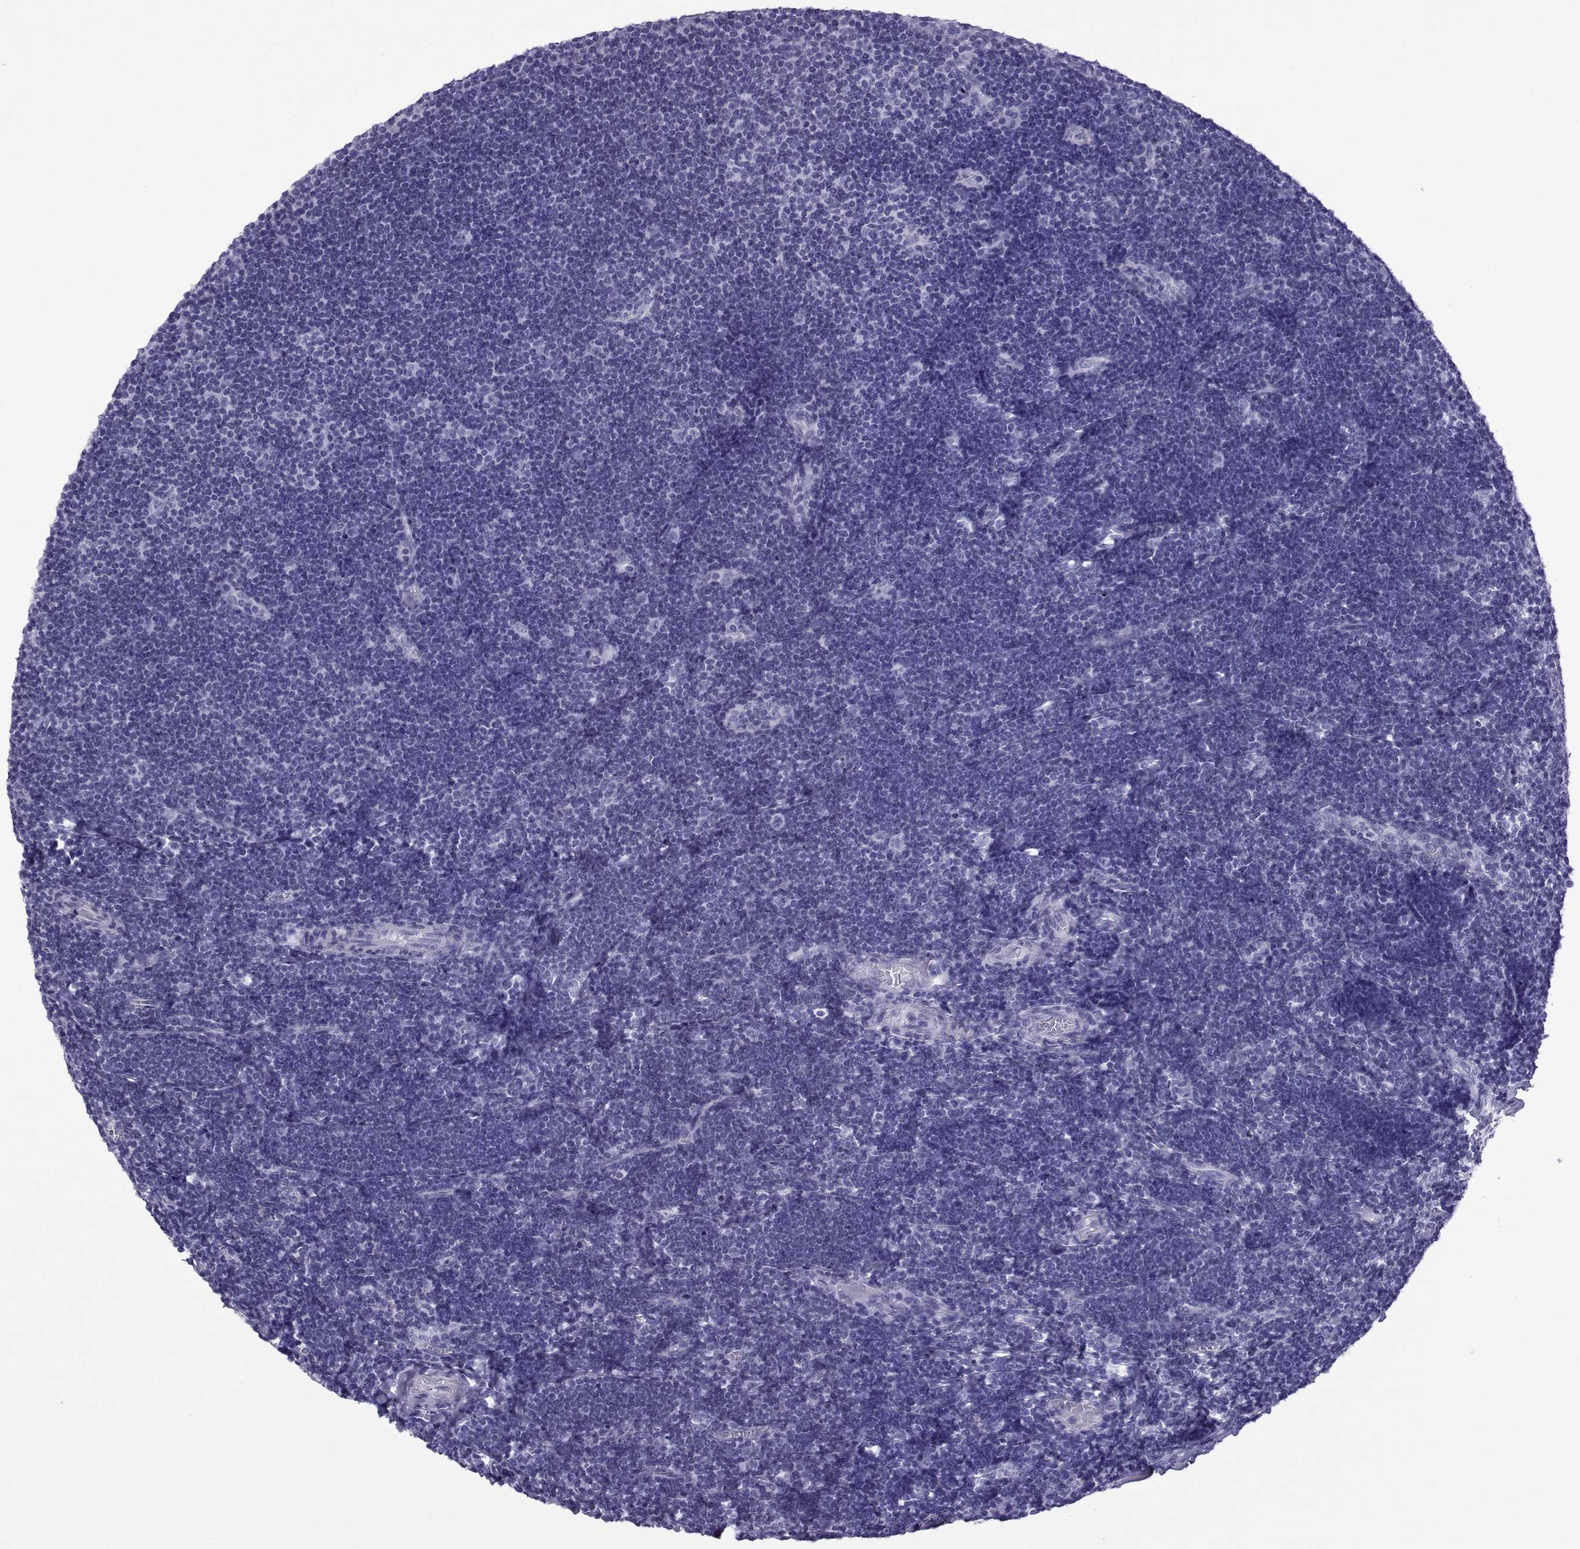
{"staining": {"intensity": "negative", "quantity": "none", "location": "none"}, "tissue": "tonsil", "cell_type": "Germinal center cells", "image_type": "normal", "snomed": [{"axis": "morphology", "description": "Normal tissue, NOS"}, {"axis": "topography", "description": "Tonsil"}], "caption": "Photomicrograph shows no protein expression in germinal center cells of normal tonsil.", "gene": "SPANXA1", "patient": {"sex": "female", "age": 13}}